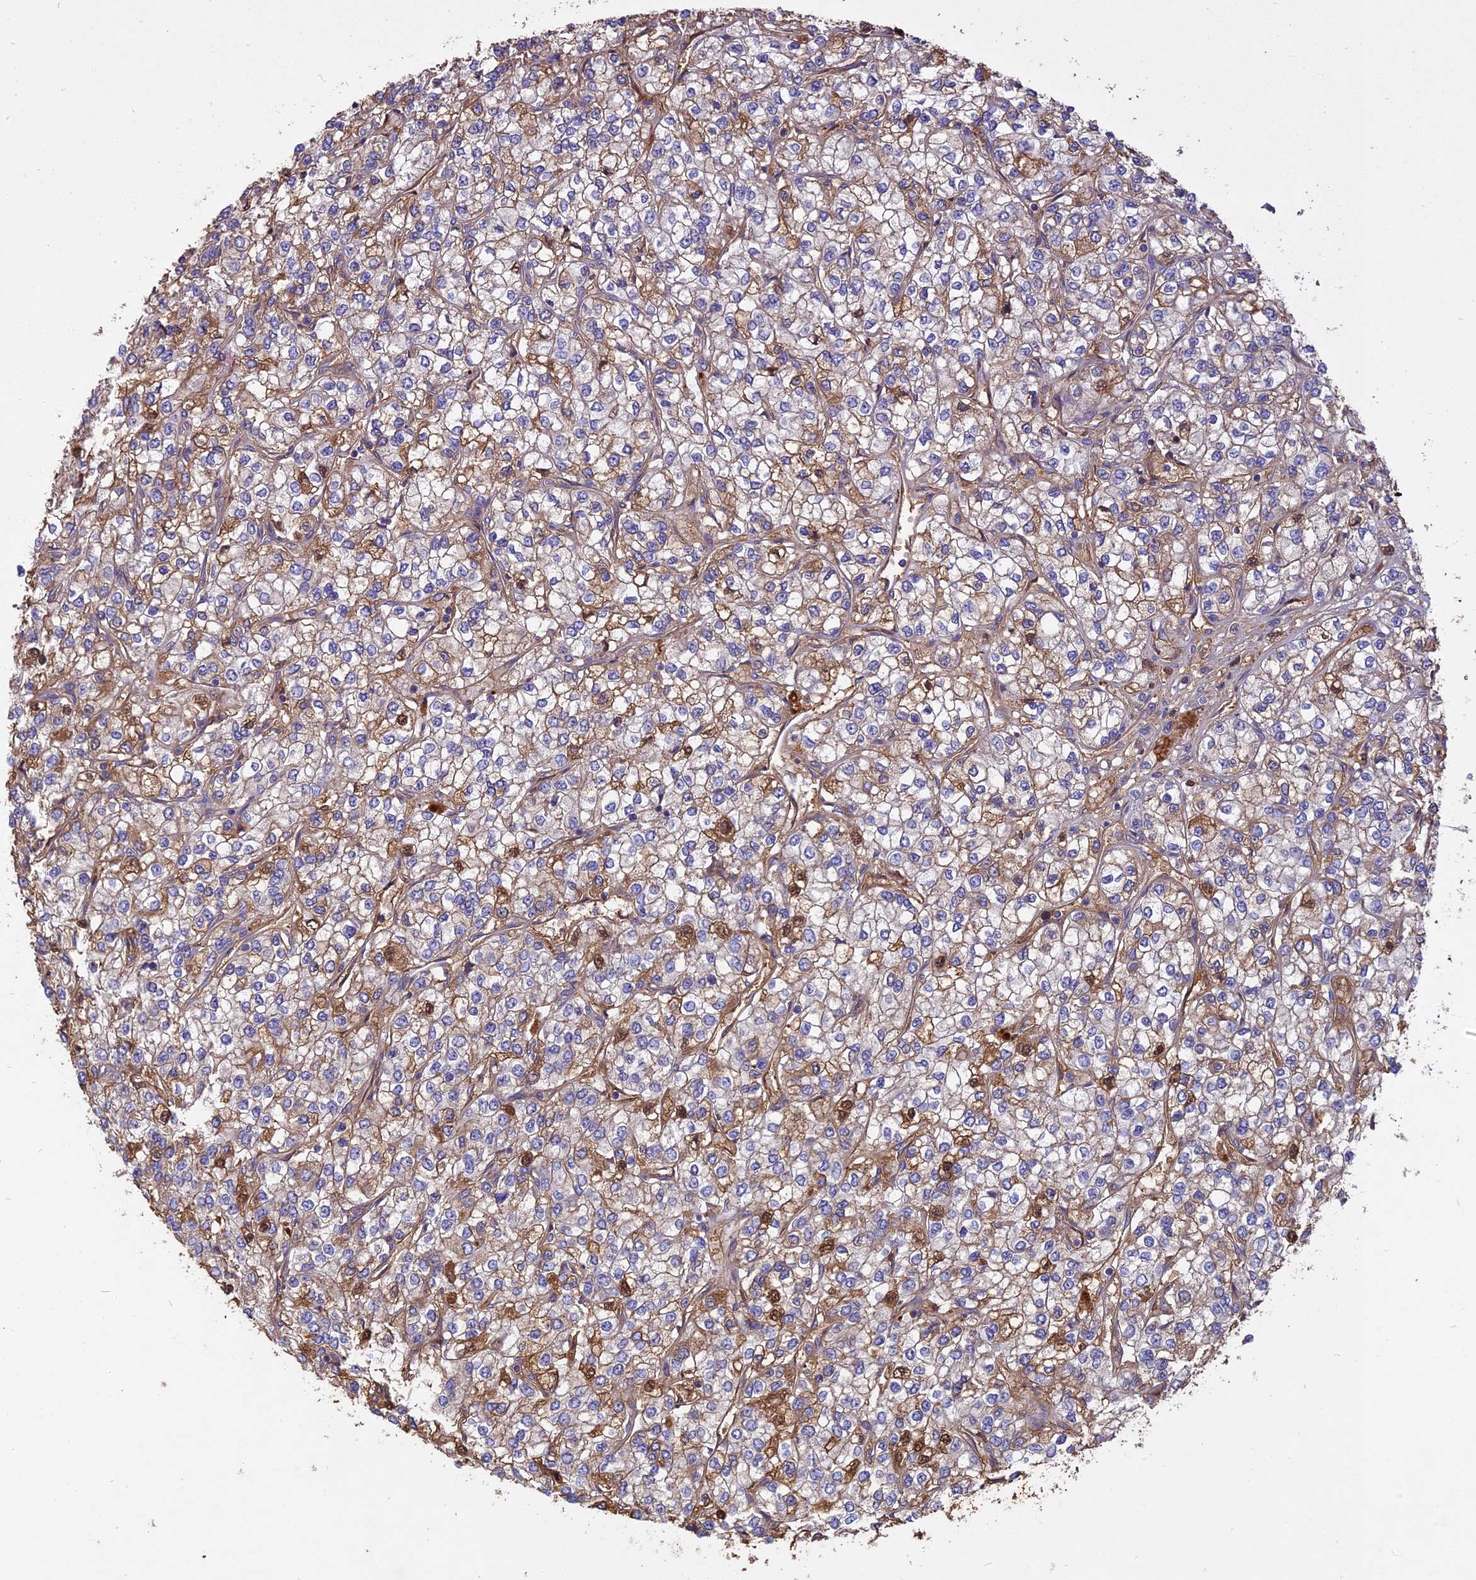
{"staining": {"intensity": "moderate", "quantity": "<25%", "location": "cytoplasmic/membranous"}, "tissue": "renal cancer", "cell_type": "Tumor cells", "image_type": "cancer", "snomed": [{"axis": "morphology", "description": "Adenocarcinoma, NOS"}, {"axis": "topography", "description": "Kidney"}], "caption": "This is an image of immunohistochemistry staining of renal adenocarcinoma, which shows moderate staining in the cytoplasmic/membranous of tumor cells.", "gene": "ERMAP", "patient": {"sex": "male", "age": 80}}